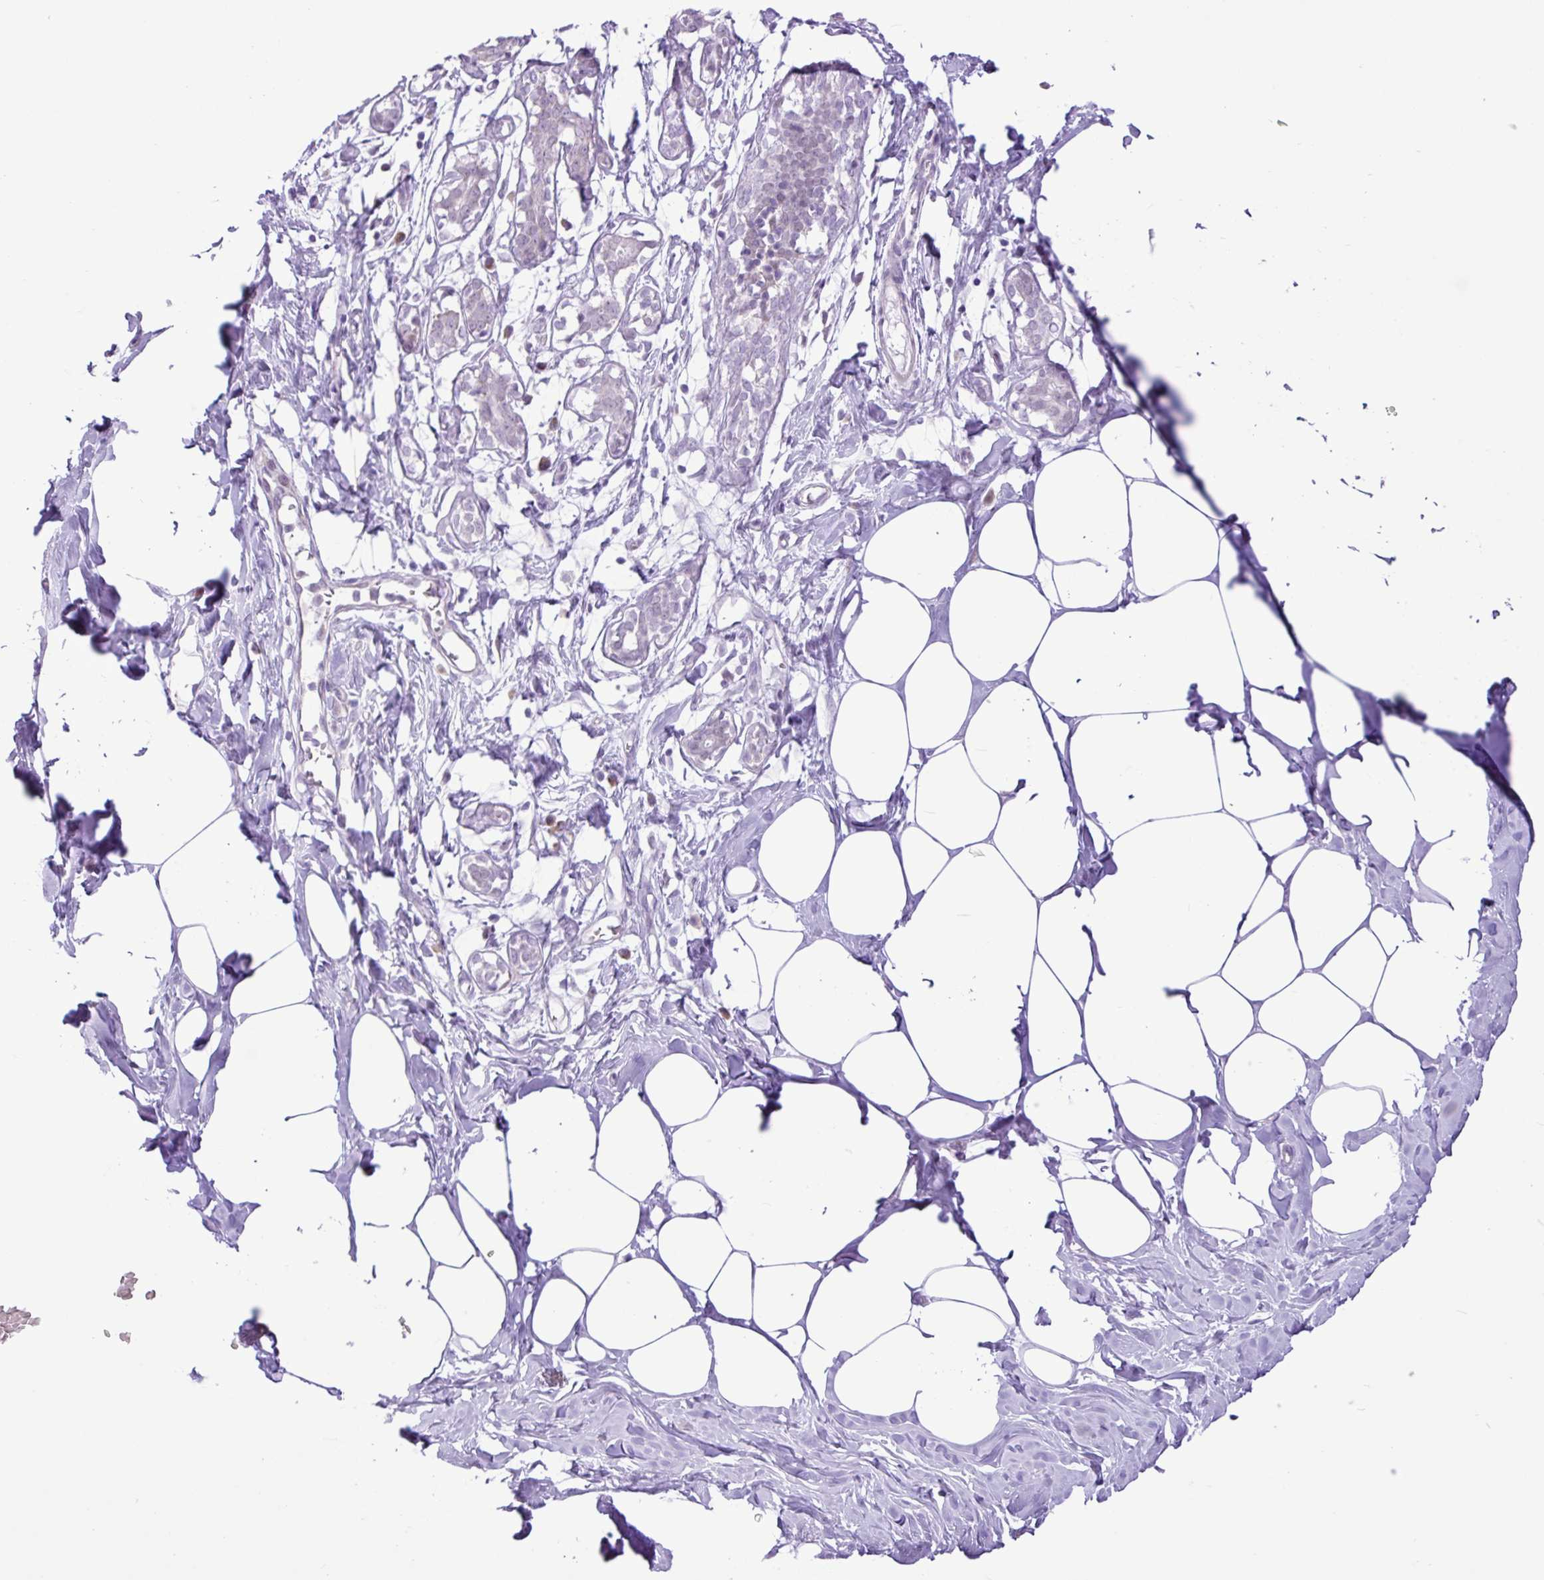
{"staining": {"intensity": "negative", "quantity": "none", "location": "none"}, "tissue": "breast", "cell_type": "Adipocytes", "image_type": "normal", "snomed": [{"axis": "morphology", "description": "Normal tissue, NOS"}, {"axis": "topography", "description": "Breast"}], "caption": "Immunohistochemical staining of benign breast displays no significant expression in adipocytes. (Stains: DAB (3,3'-diaminobenzidine) immunohistochemistry (IHC) with hematoxylin counter stain, Microscopy: brightfield microscopy at high magnification).", "gene": "ELOA2", "patient": {"sex": "female", "age": 27}}